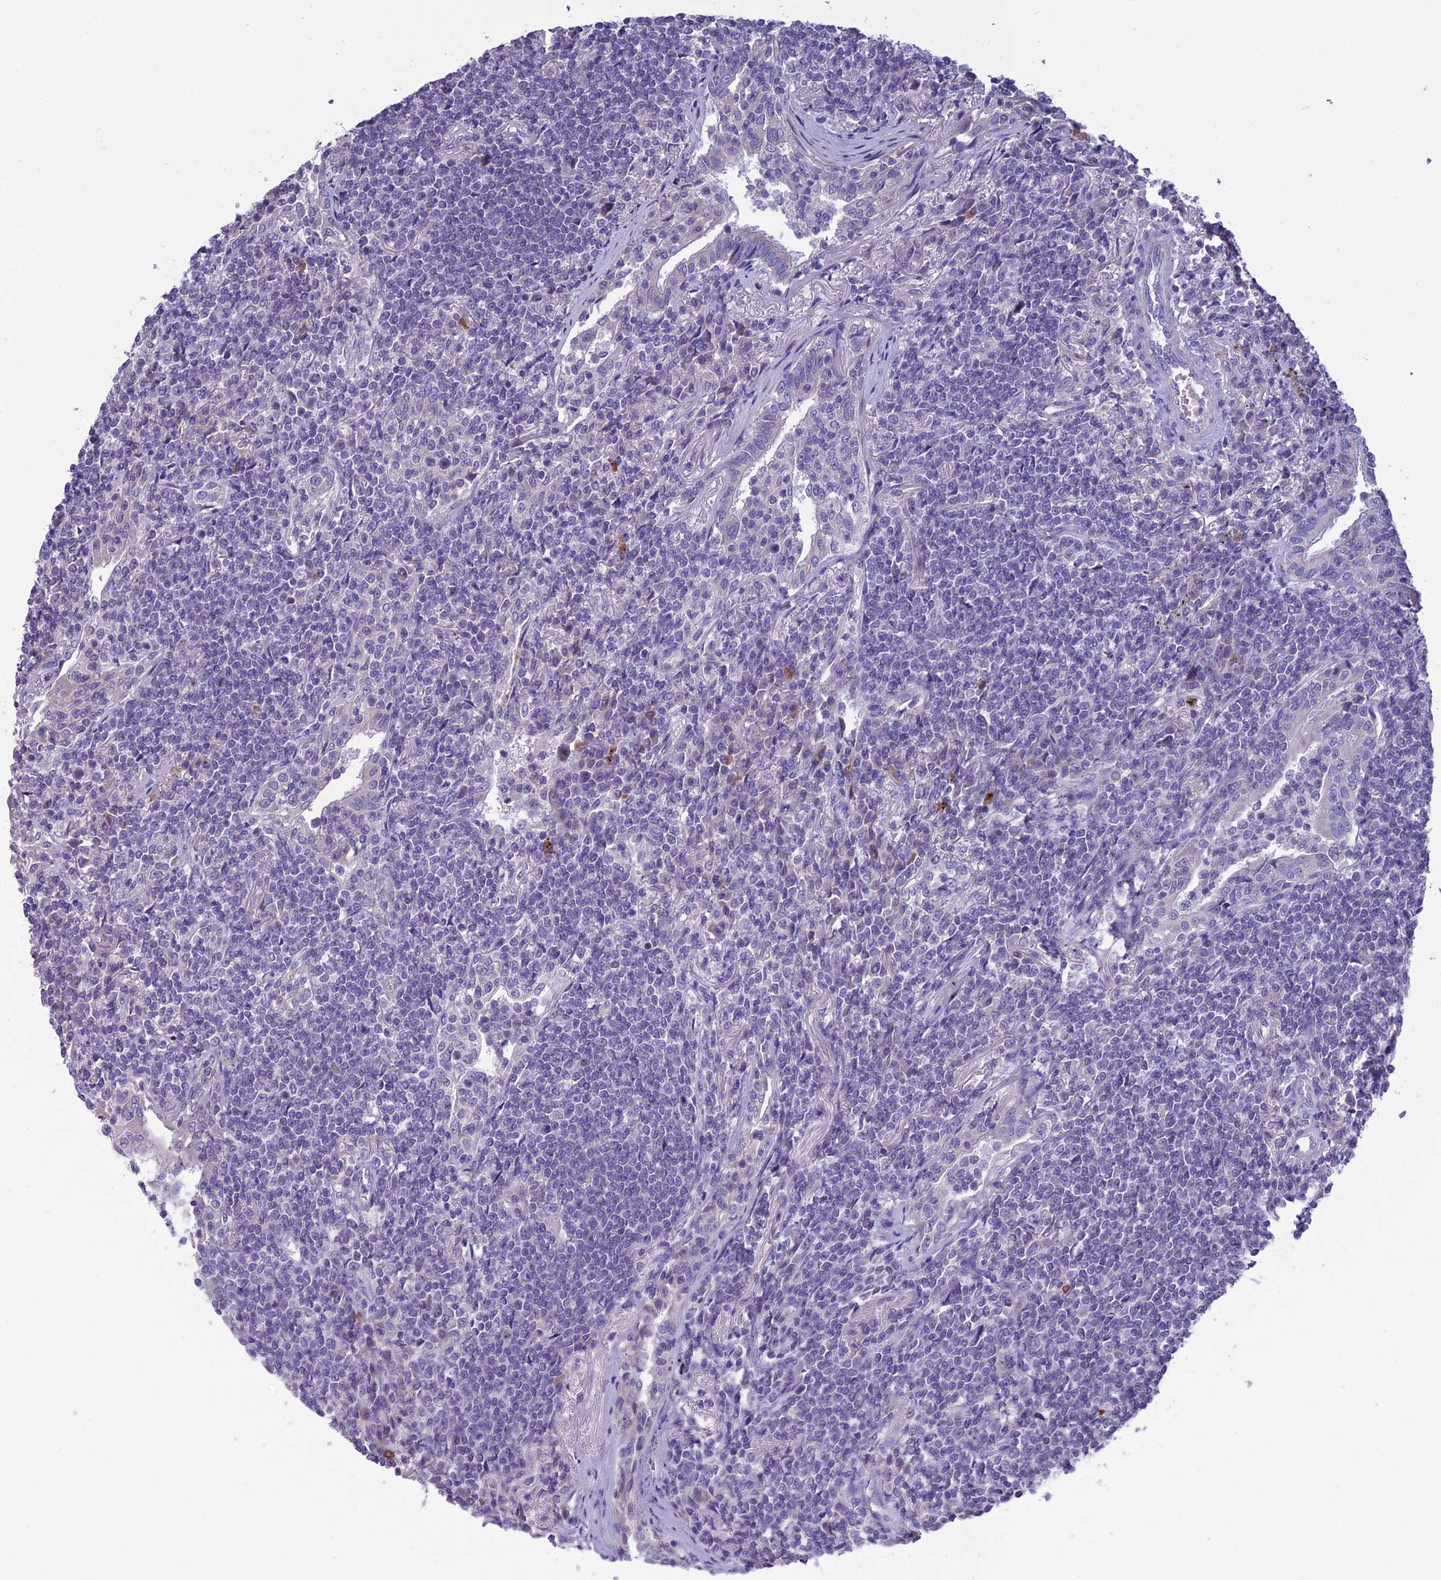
{"staining": {"intensity": "negative", "quantity": "none", "location": "none"}, "tissue": "lymphoma", "cell_type": "Tumor cells", "image_type": "cancer", "snomed": [{"axis": "morphology", "description": "Malignant lymphoma, non-Hodgkin's type, Low grade"}, {"axis": "topography", "description": "Lung"}], "caption": "An immunohistochemistry photomicrograph of lymphoma is shown. There is no staining in tumor cells of lymphoma.", "gene": "BHMT2", "patient": {"sex": "female", "age": 71}}